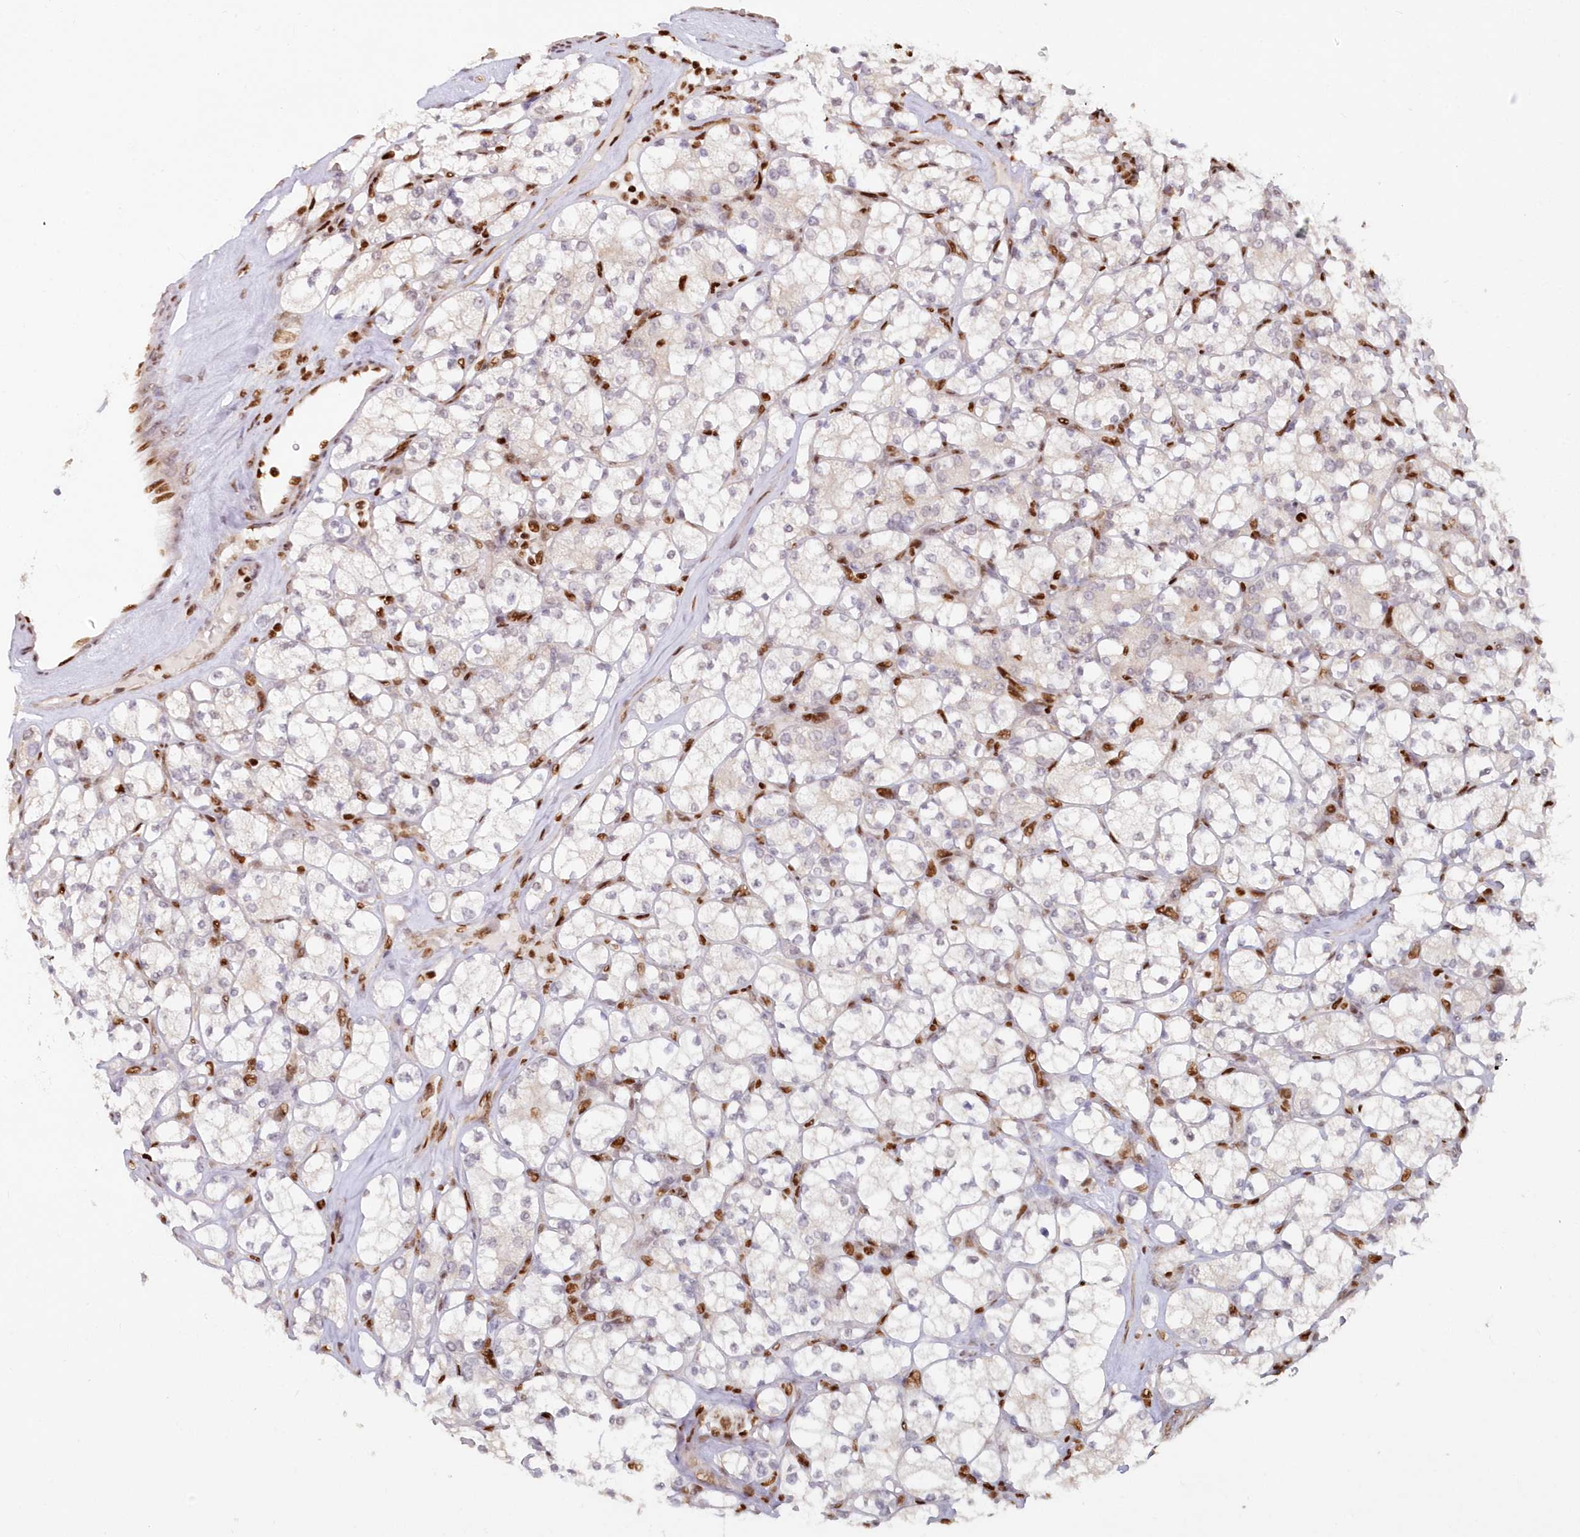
{"staining": {"intensity": "negative", "quantity": "none", "location": "none"}, "tissue": "renal cancer", "cell_type": "Tumor cells", "image_type": "cancer", "snomed": [{"axis": "morphology", "description": "Adenocarcinoma, NOS"}, {"axis": "topography", "description": "Kidney"}], "caption": "DAB (3,3'-diaminobenzidine) immunohistochemical staining of renal cancer (adenocarcinoma) shows no significant staining in tumor cells. (Immunohistochemistry, brightfield microscopy, high magnification).", "gene": "POLR2B", "patient": {"sex": "male", "age": 77}}